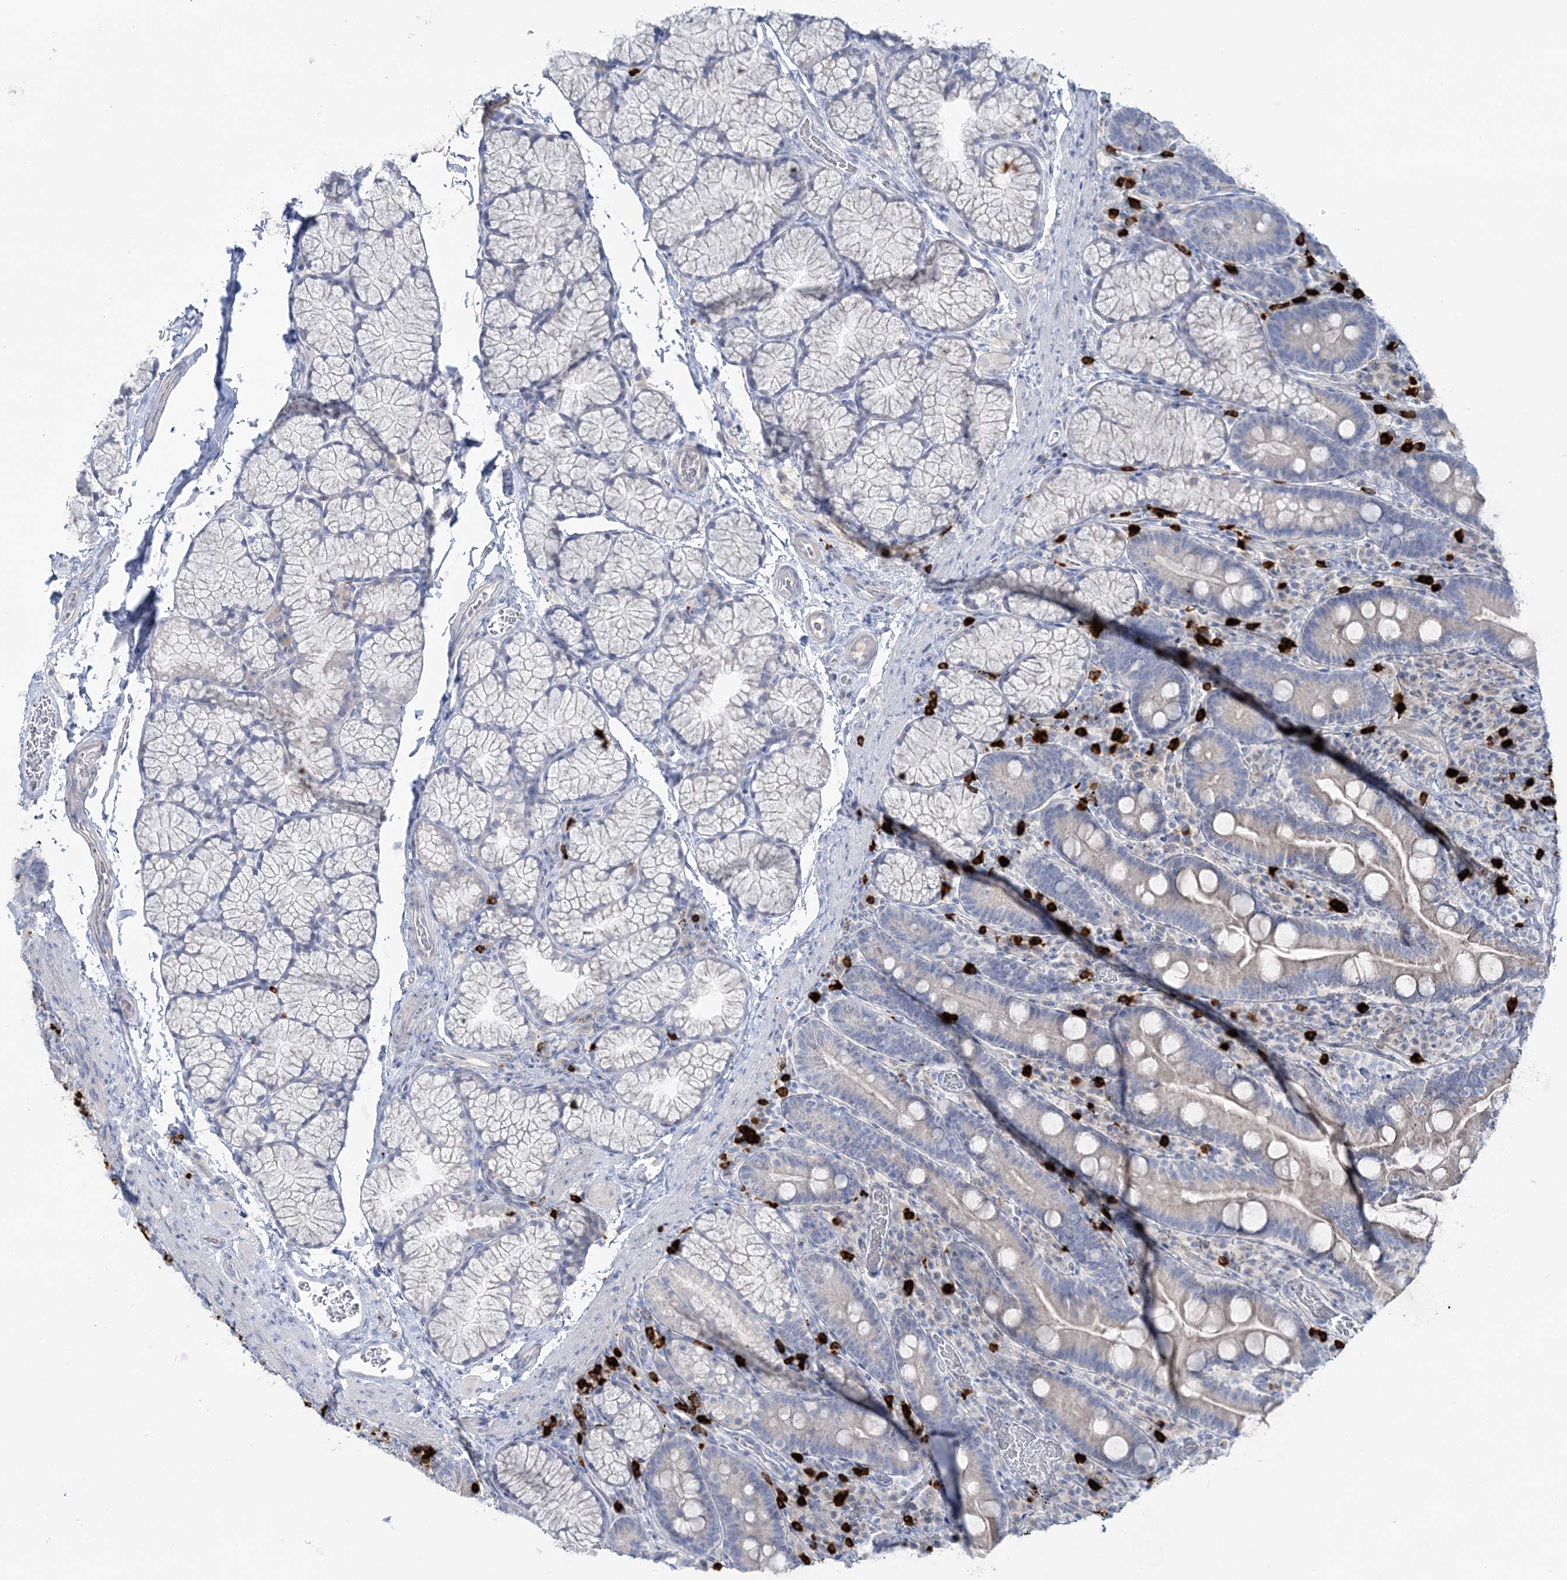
{"staining": {"intensity": "negative", "quantity": "none", "location": "none"}, "tissue": "duodenum", "cell_type": "Glandular cells", "image_type": "normal", "snomed": [{"axis": "morphology", "description": "Normal tissue, NOS"}, {"axis": "topography", "description": "Duodenum"}], "caption": "Glandular cells are negative for brown protein staining in normal duodenum. (Stains: DAB immunohistochemistry with hematoxylin counter stain, Microscopy: brightfield microscopy at high magnification).", "gene": "WDSUB1", "patient": {"sex": "male", "age": 35}}